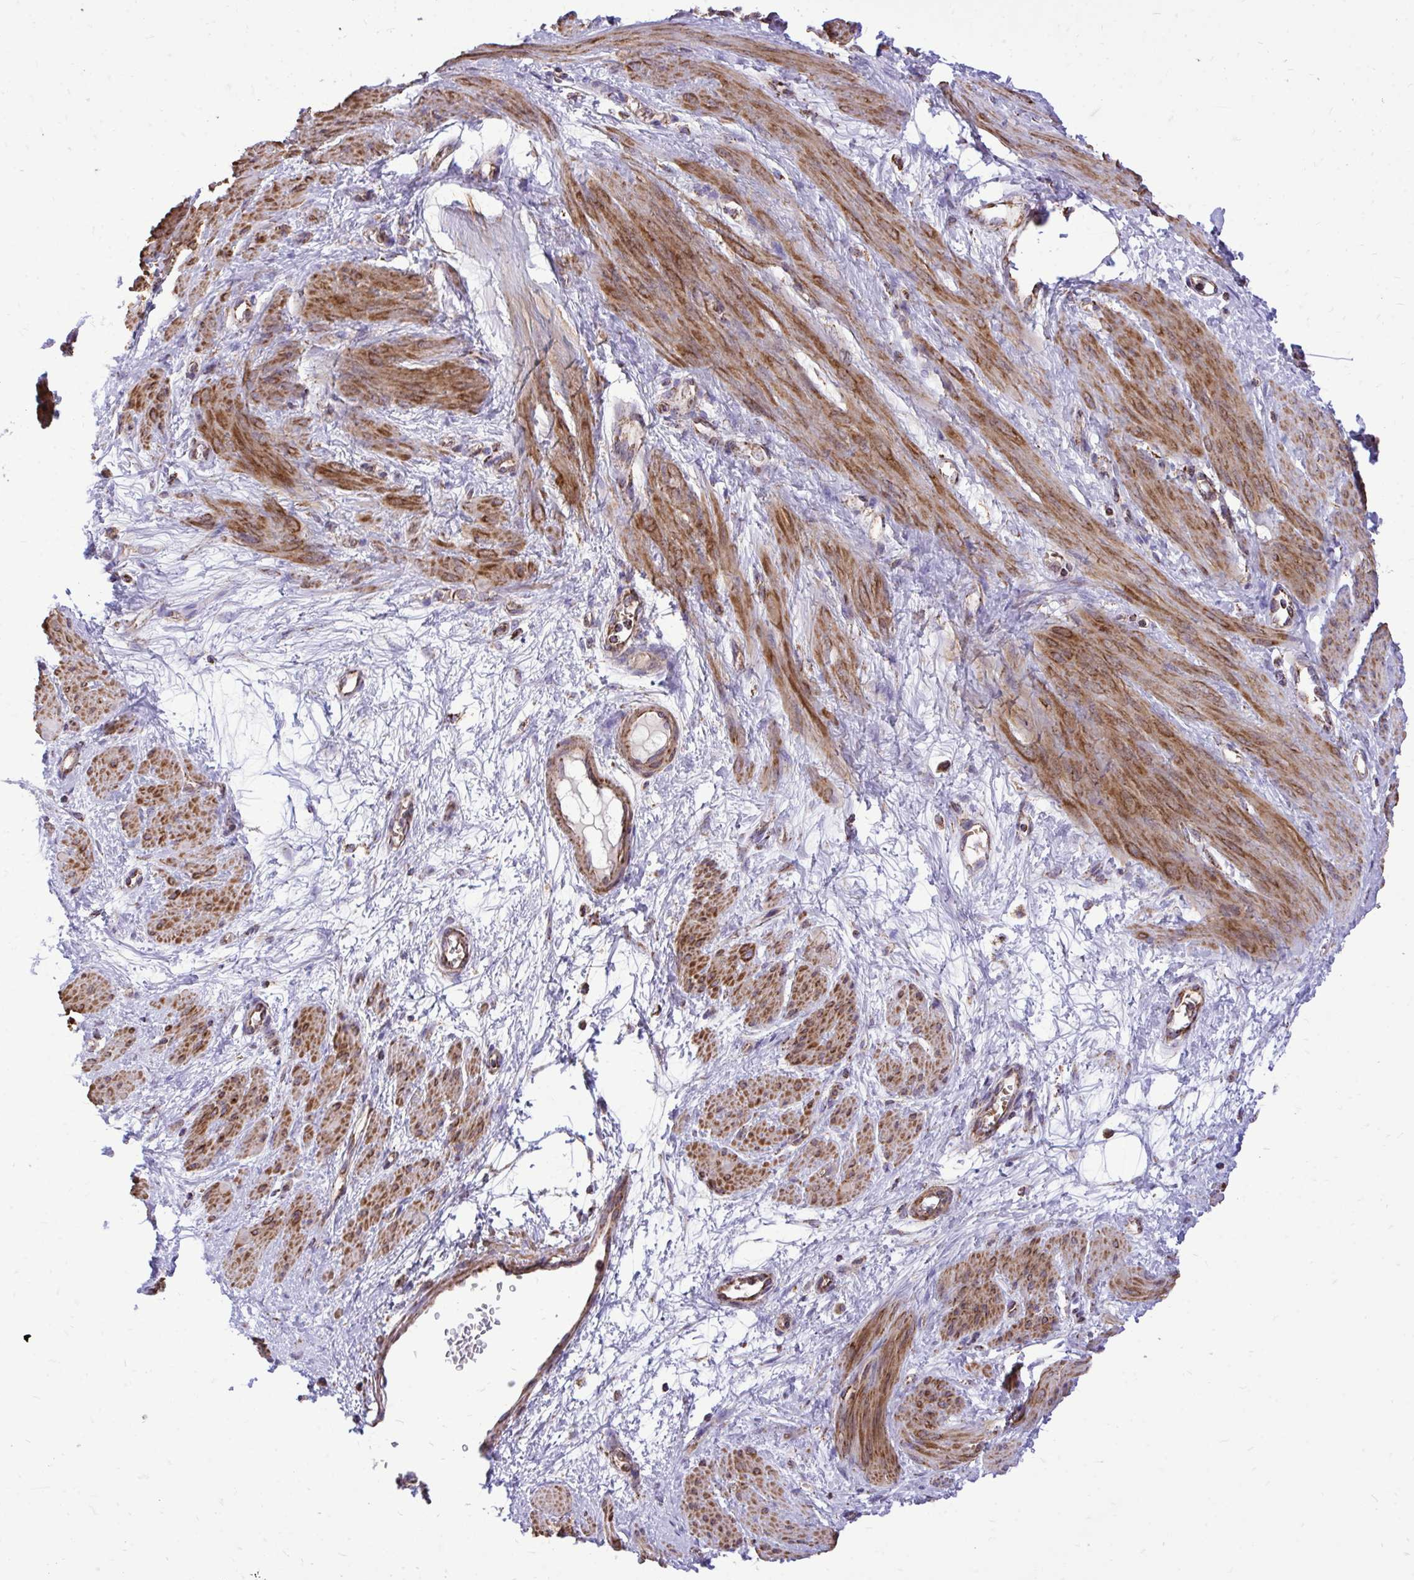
{"staining": {"intensity": "strong", "quantity": ">75%", "location": "cytoplasmic/membranous"}, "tissue": "smooth muscle", "cell_type": "Smooth muscle cells", "image_type": "normal", "snomed": [{"axis": "morphology", "description": "Normal tissue, NOS"}, {"axis": "topography", "description": "Smooth muscle"}, {"axis": "topography", "description": "Uterus"}], "caption": "Smooth muscle stained with DAB (3,3'-diaminobenzidine) immunohistochemistry (IHC) reveals high levels of strong cytoplasmic/membranous positivity in about >75% of smooth muscle cells.", "gene": "UBE2C", "patient": {"sex": "female", "age": 39}}